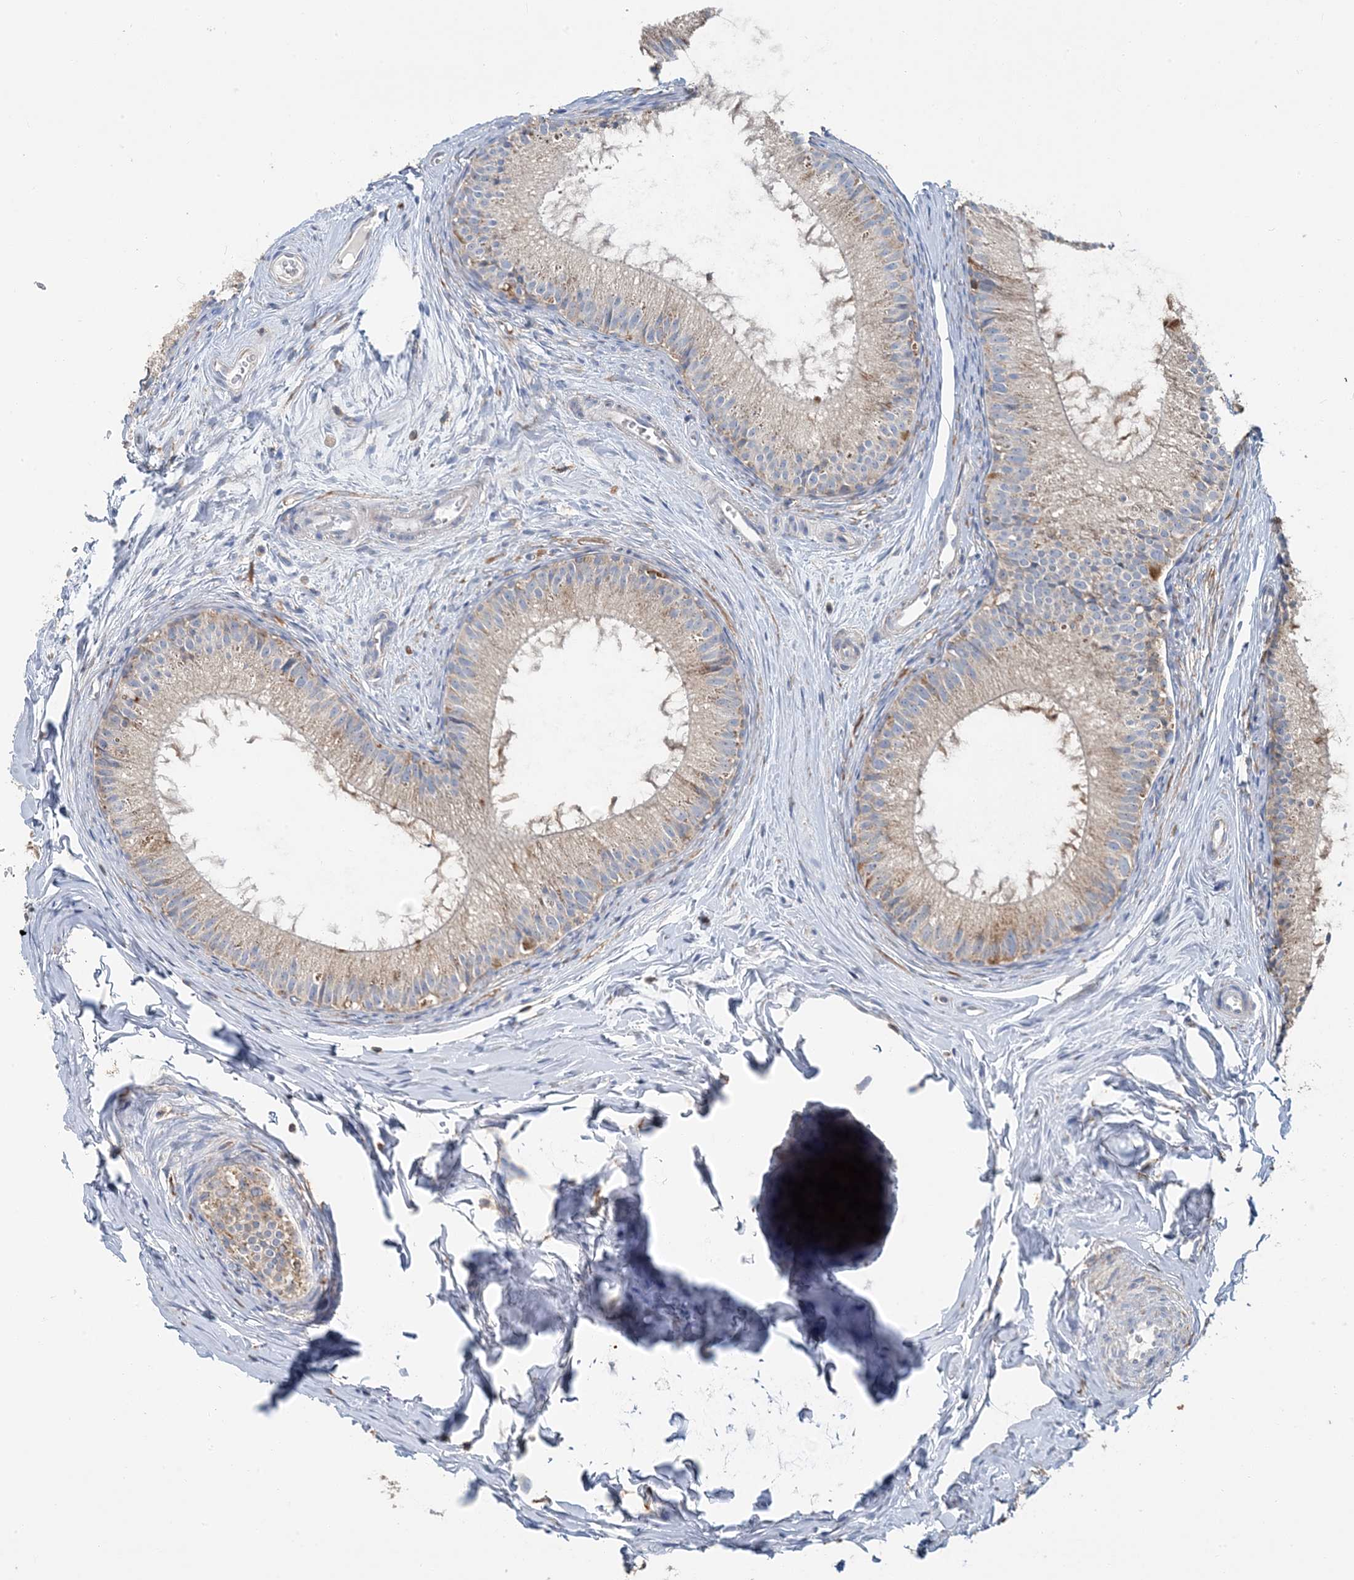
{"staining": {"intensity": "moderate", "quantity": "<25%", "location": "cytoplasmic/membranous"}, "tissue": "epididymis", "cell_type": "Glandular cells", "image_type": "normal", "snomed": [{"axis": "morphology", "description": "Normal tissue, NOS"}, {"axis": "topography", "description": "Epididymis"}], "caption": "A brown stain shows moderate cytoplasmic/membranous positivity of a protein in glandular cells of benign epididymis.", "gene": "TMLHE", "patient": {"sex": "male", "age": 34}}